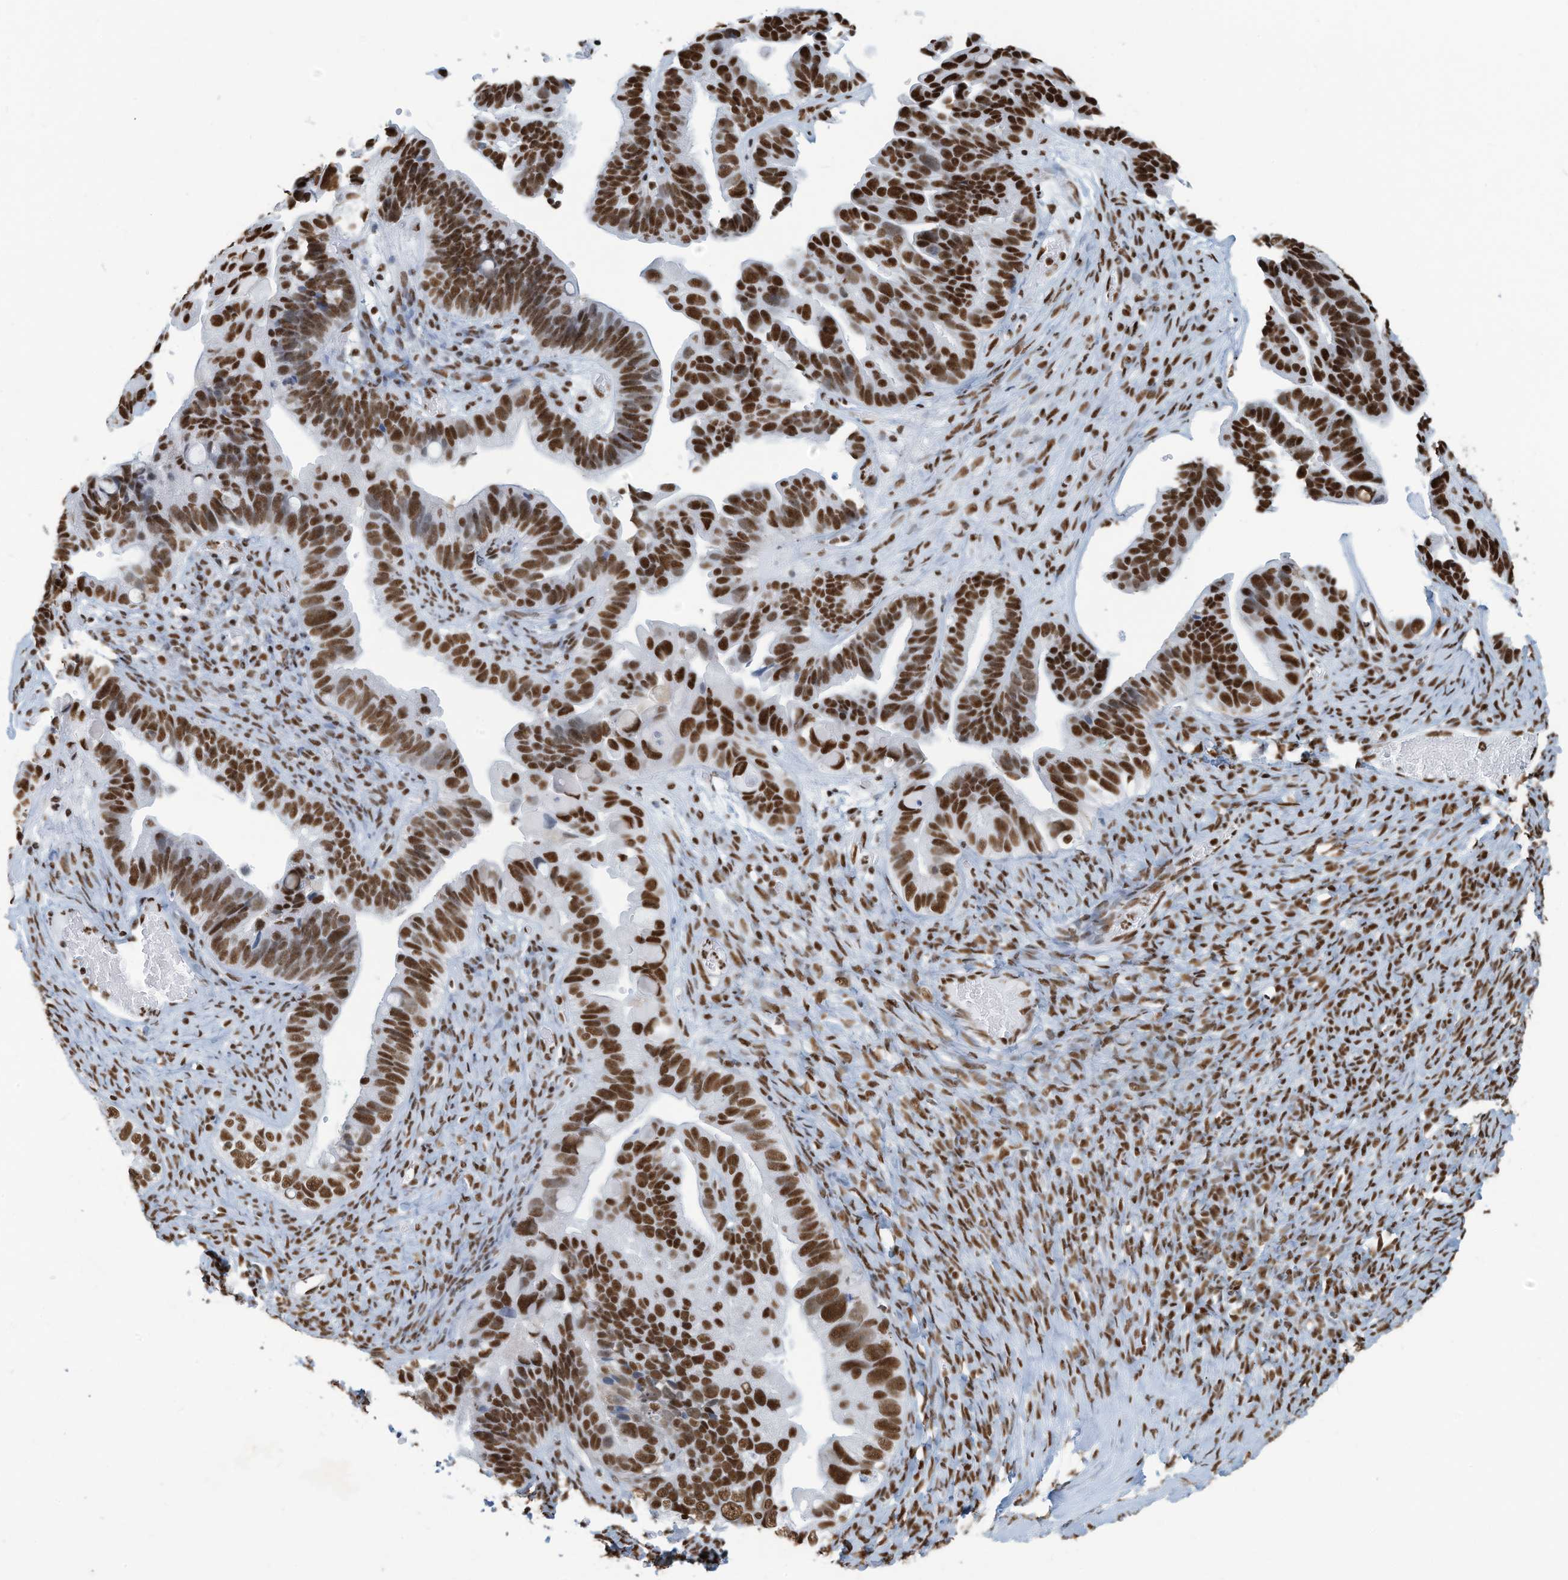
{"staining": {"intensity": "strong", "quantity": ">75%", "location": "nuclear"}, "tissue": "ovarian cancer", "cell_type": "Tumor cells", "image_type": "cancer", "snomed": [{"axis": "morphology", "description": "Cystadenocarcinoma, serous, NOS"}, {"axis": "topography", "description": "Ovary"}], "caption": "Protein expression analysis of human ovarian serous cystadenocarcinoma reveals strong nuclear expression in about >75% of tumor cells. The staining was performed using DAB (3,3'-diaminobenzidine) to visualize the protein expression in brown, while the nuclei were stained in blue with hematoxylin (Magnification: 20x).", "gene": "SARNP", "patient": {"sex": "female", "age": 56}}